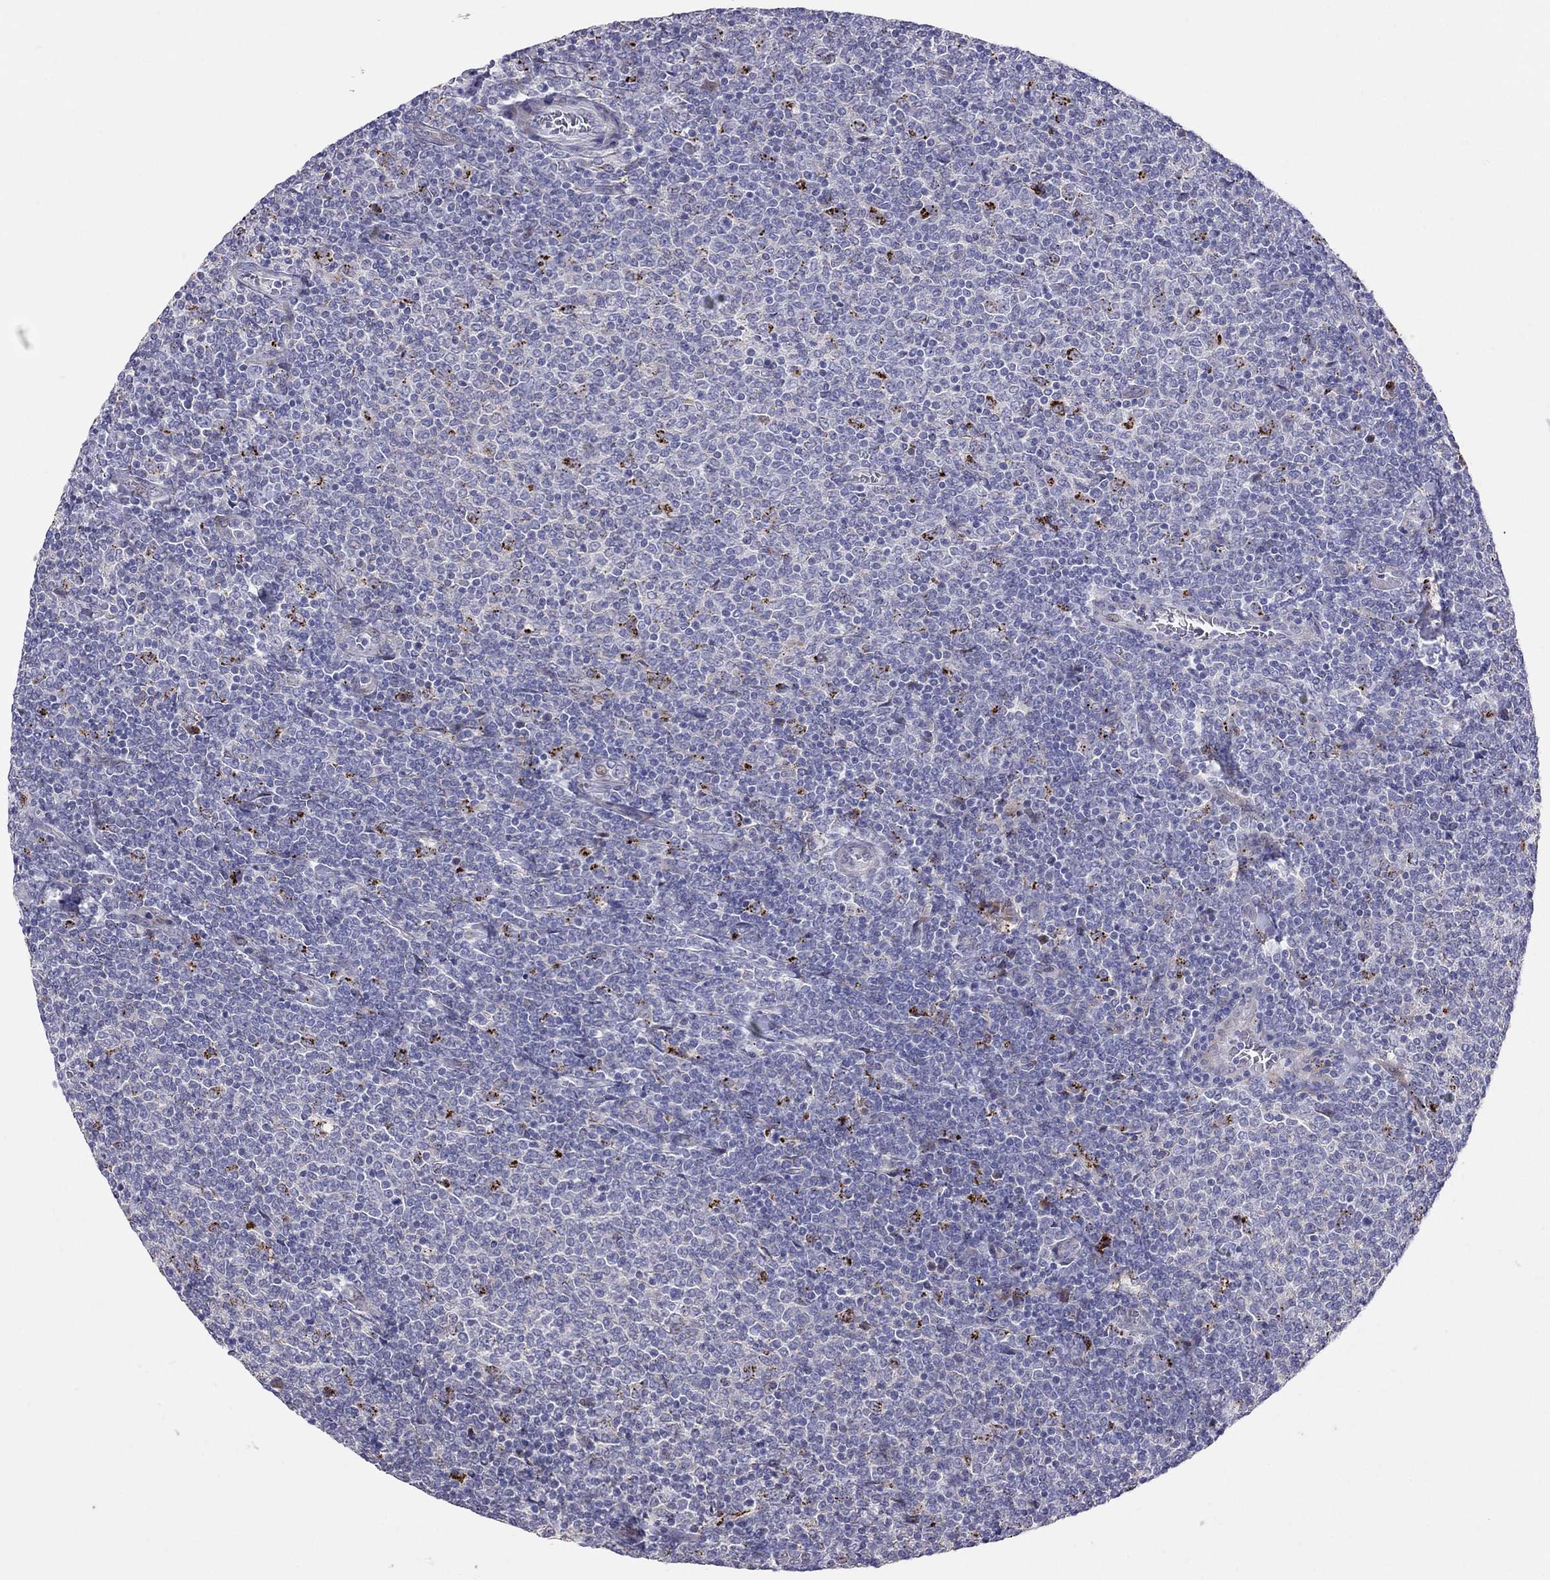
{"staining": {"intensity": "negative", "quantity": "none", "location": "none"}, "tissue": "lymphoma", "cell_type": "Tumor cells", "image_type": "cancer", "snomed": [{"axis": "morphology", "description": "Malignant lymphoma, non-Hodgkin's type, Low grade"}, {"axis": "topography", "description": "Lymph node"}], "caption": "Photomicrograph shows no significant protein positivity in tumor cells of lymphoma.", "gene": "MAGEB4", "patient": {"sex": "male", "age": 52}}